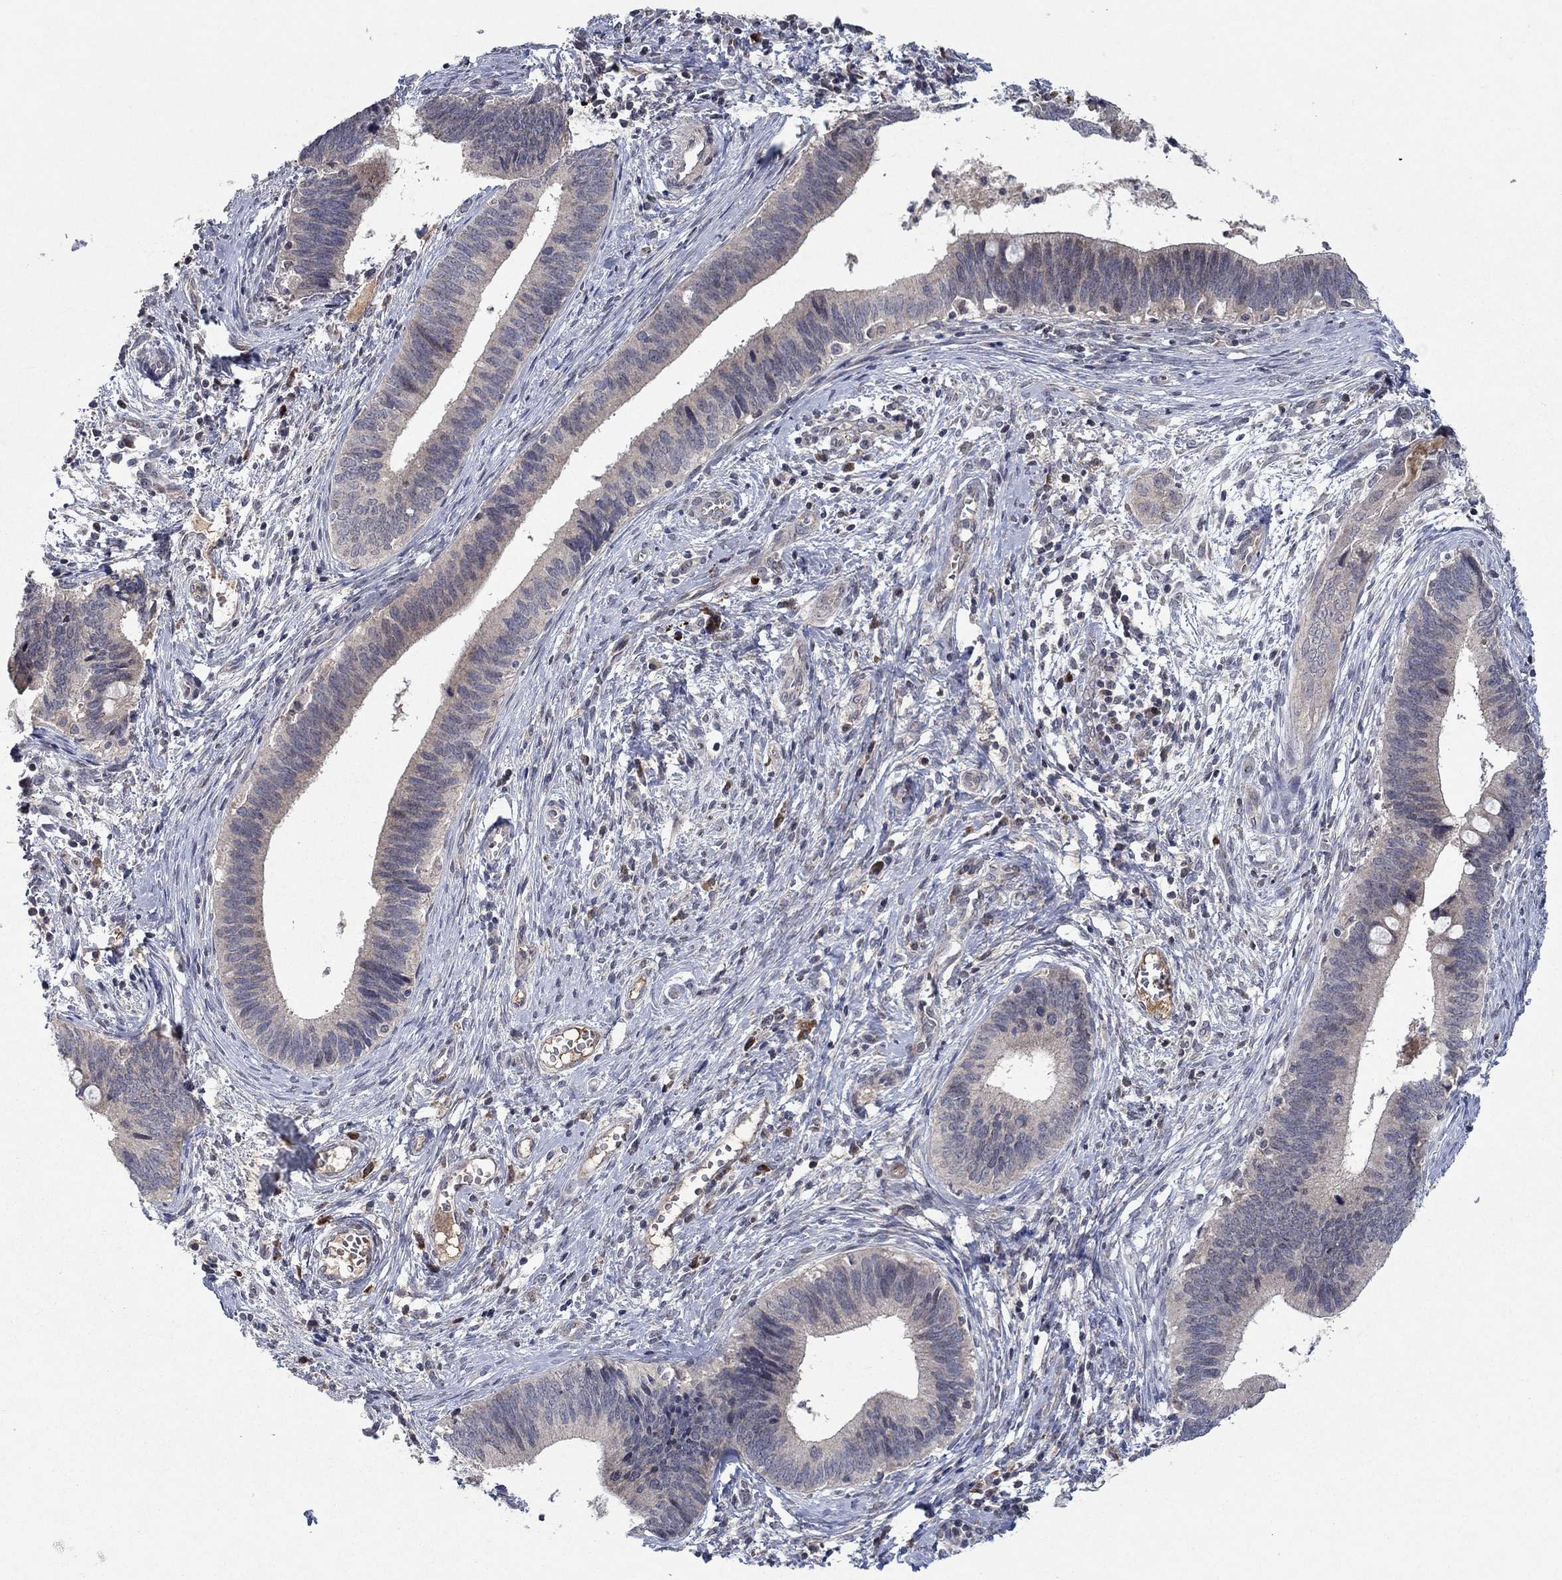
{"staining": {"intensity": "negative", "quantity": "none", "location": "none"}, "tissue": "cervical cancer", "cell_type": "Tumor cells", "image_type": "cancer", "snomed": [{"axis": "morphology", "description": "Adenocarcinoma, NOS"}, {"axis": "topography", "description": "Cervix"}], "caption": "IHC micrograph of neoplastic tissue: adenocarcinoma (cervical) stained with DAB (3,3'-diaminobenzidine) shows no significant protein staining in tumor cells.", "gene": "IL4", "patient": {"sex": "female", "age": 42}}